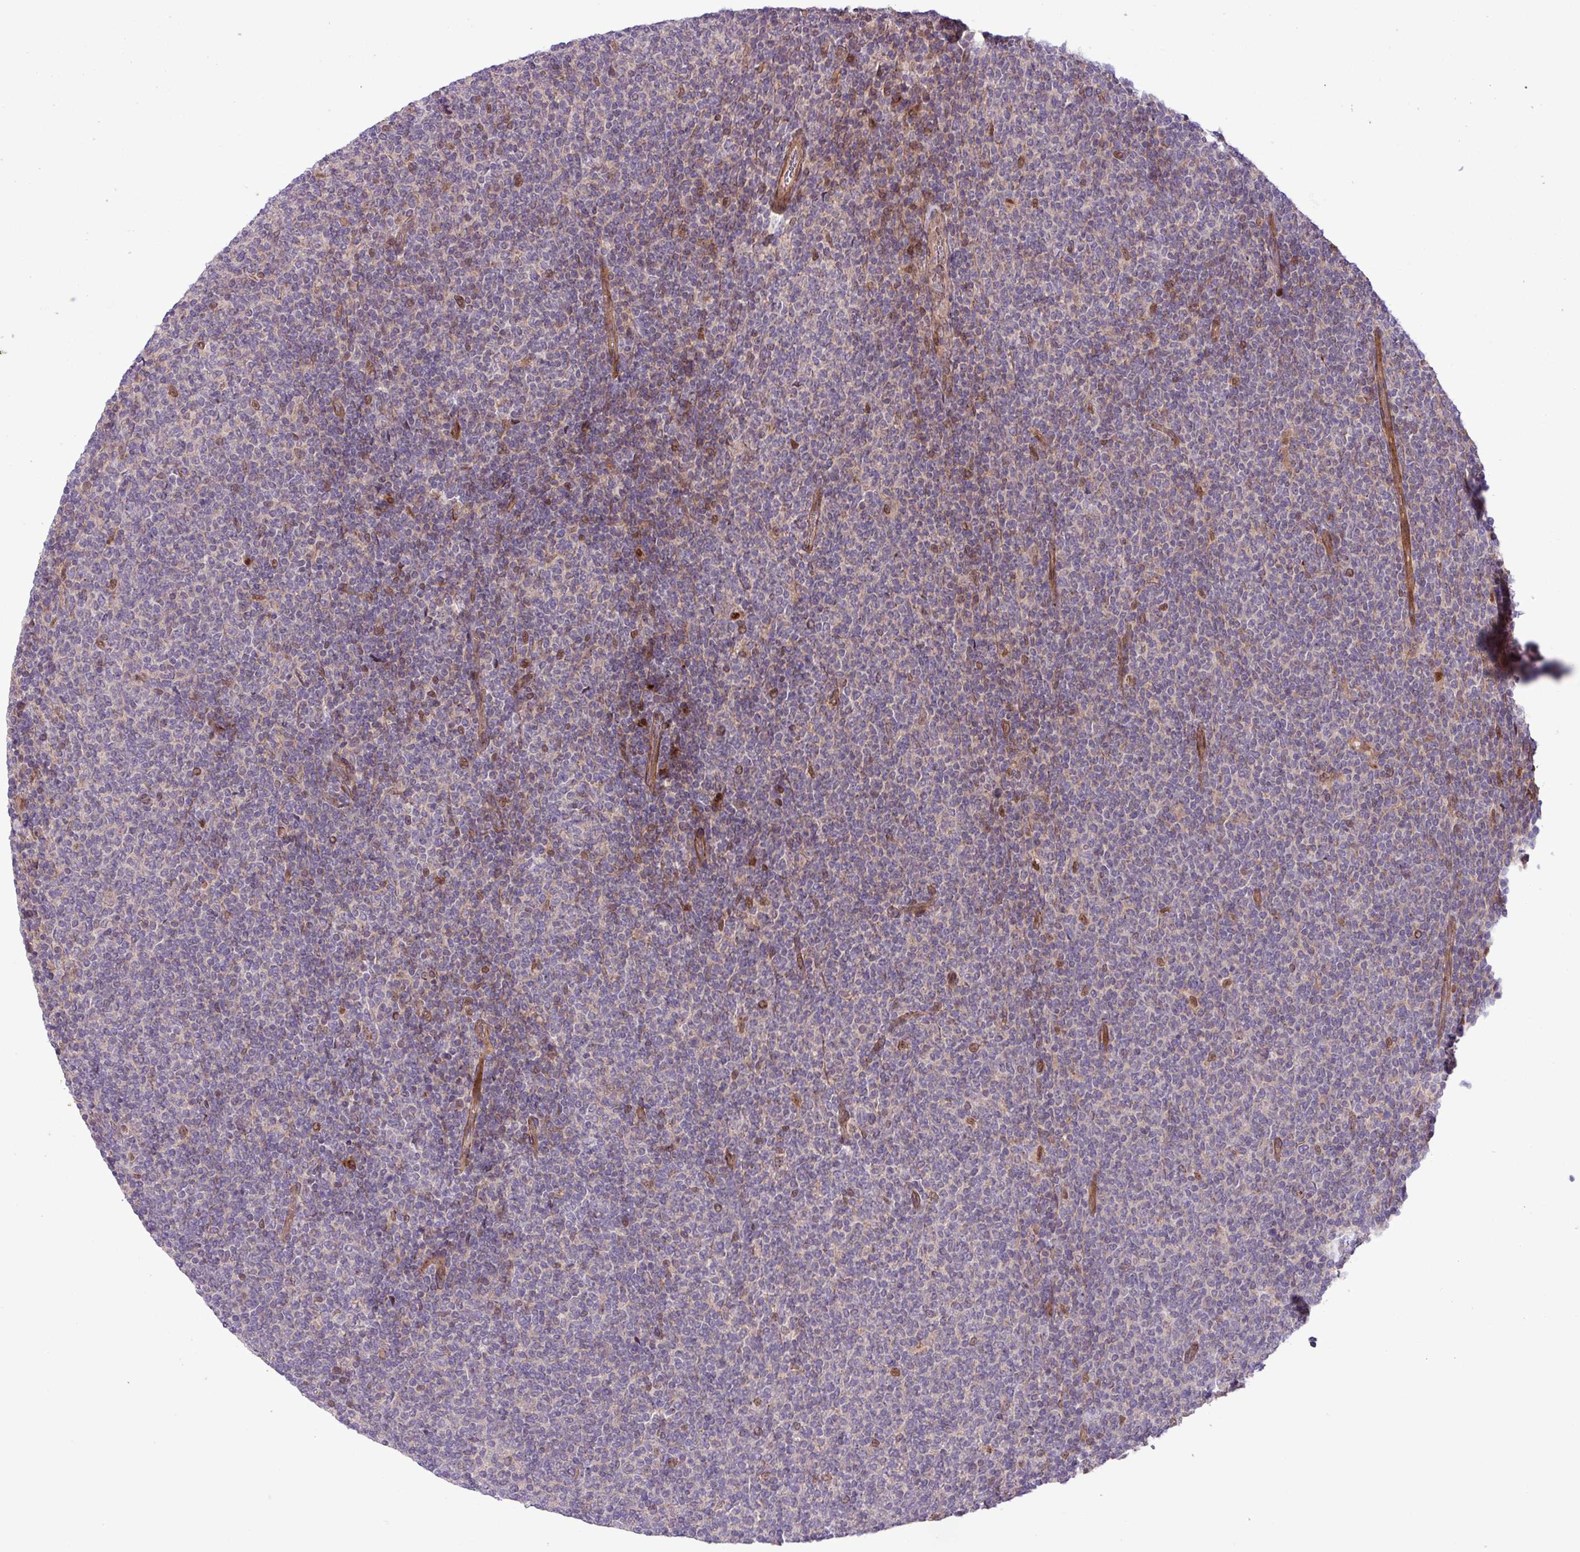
{"staining": {"intensity": "negative", "quantity": "none", "location": "none"}, "tissue": "lymphoma", "cell_type": "Tumor cells", "image_type": "cancer", "snomed": [{"axis": "morphology", "description": "Malignant lymphoma, non-Hodgkin's type, Low grade"}, {"axis": "topography", "description": "Lymph node"}], "caption": "Immunohistochemistry (IHC) of human lymphoma displays no positivity in tumor cells.", "gene": "CNTRL", "patient": {"sex": "male", "age": 52}}